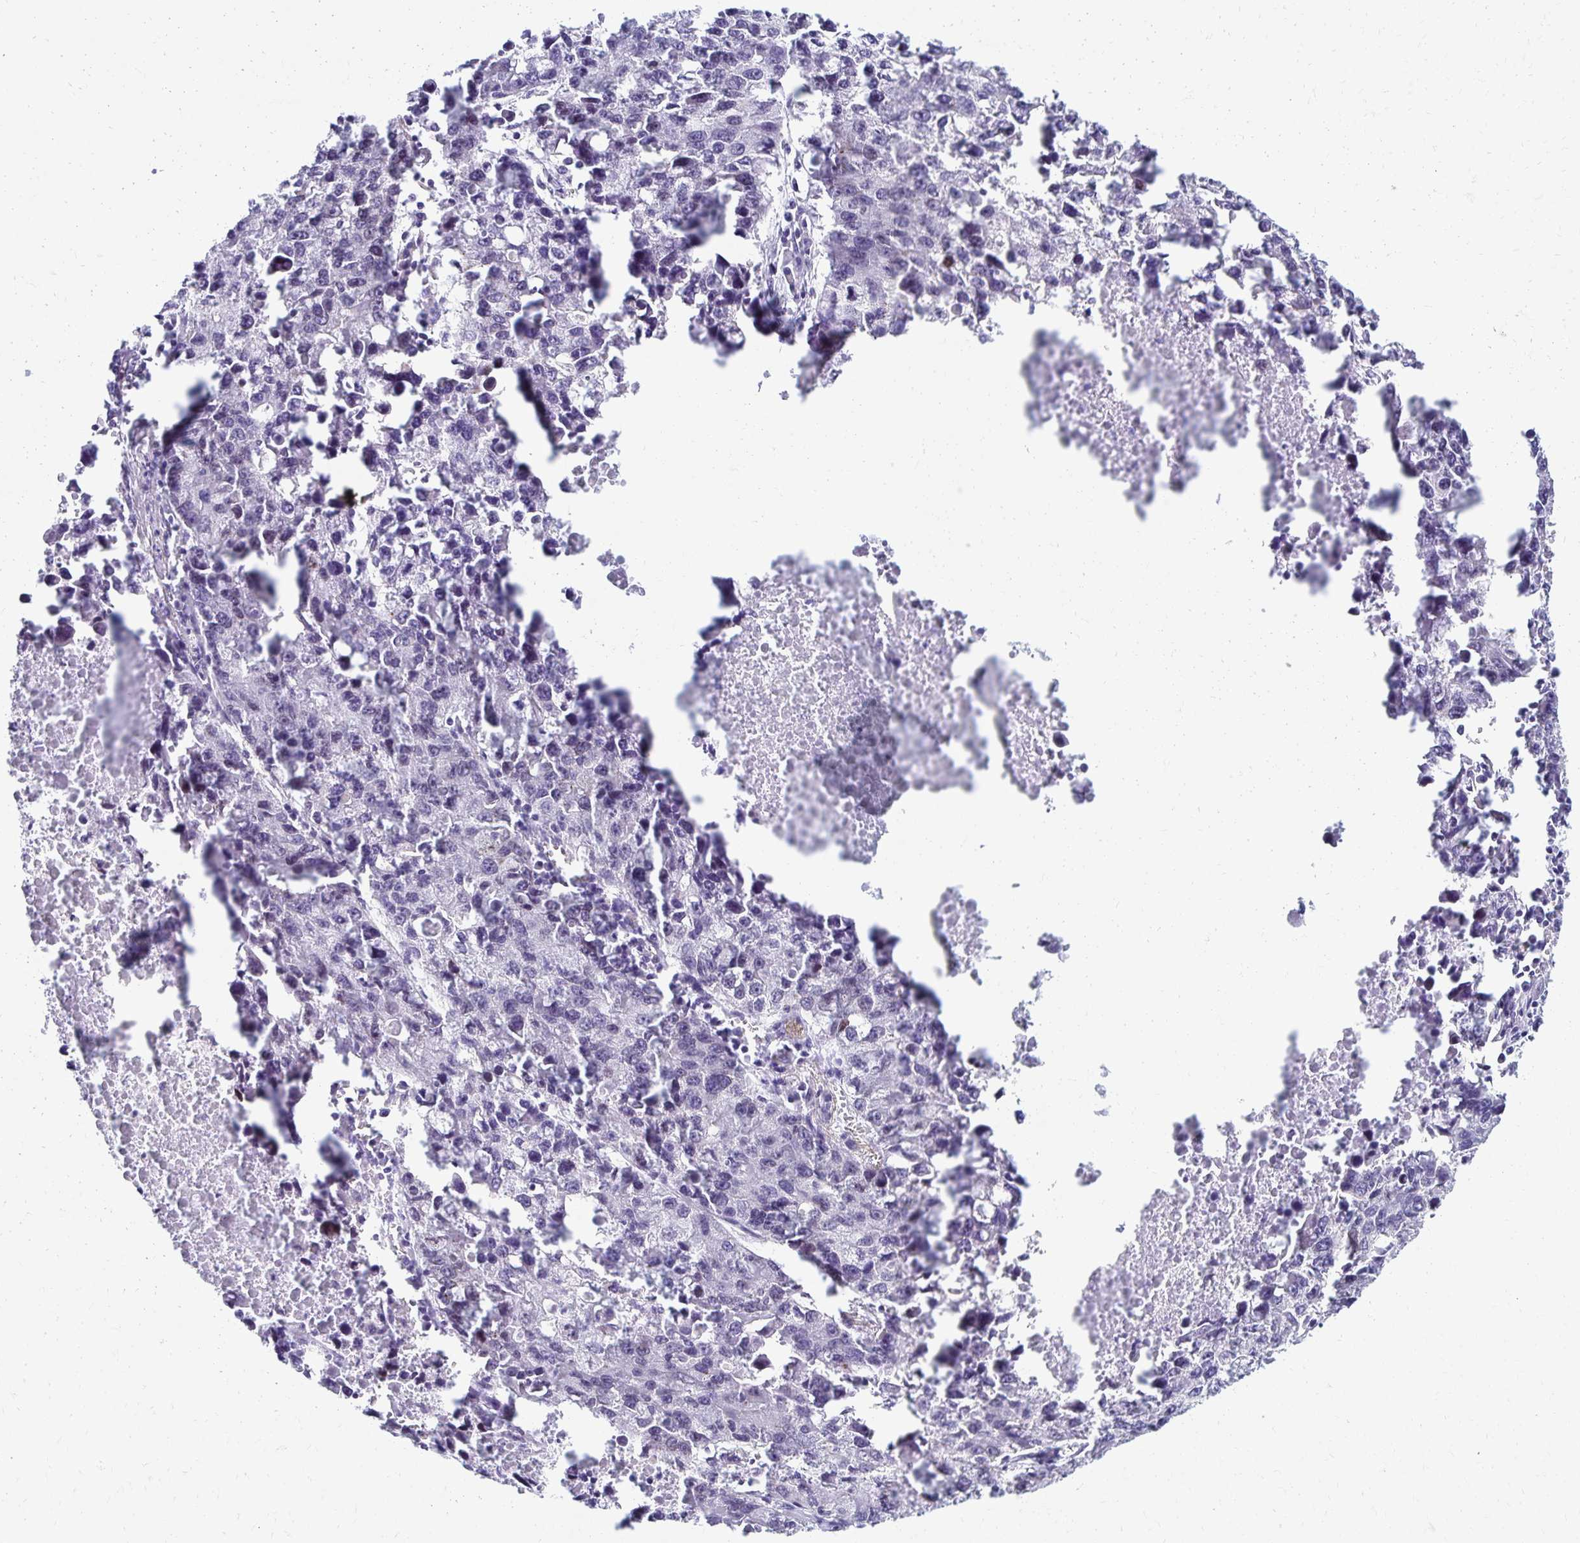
{"staining": {"intensity": "negative", "quantity": "none", "location": "none"}, "tissue": "lung cancer", "cell_type": "Tumor cells", "image_type": "cancer", "snomed": [{"axis": "morphology", "description": "Adenocarcinoma, NOS"}, {"axis": "topography", "description": "Lung"}], "caption": "A histopathology image of human lung cancer is negative for staining in tumor cells.", "gene": "FAM166C", "patient": {"sex": "female", "age": 51}}